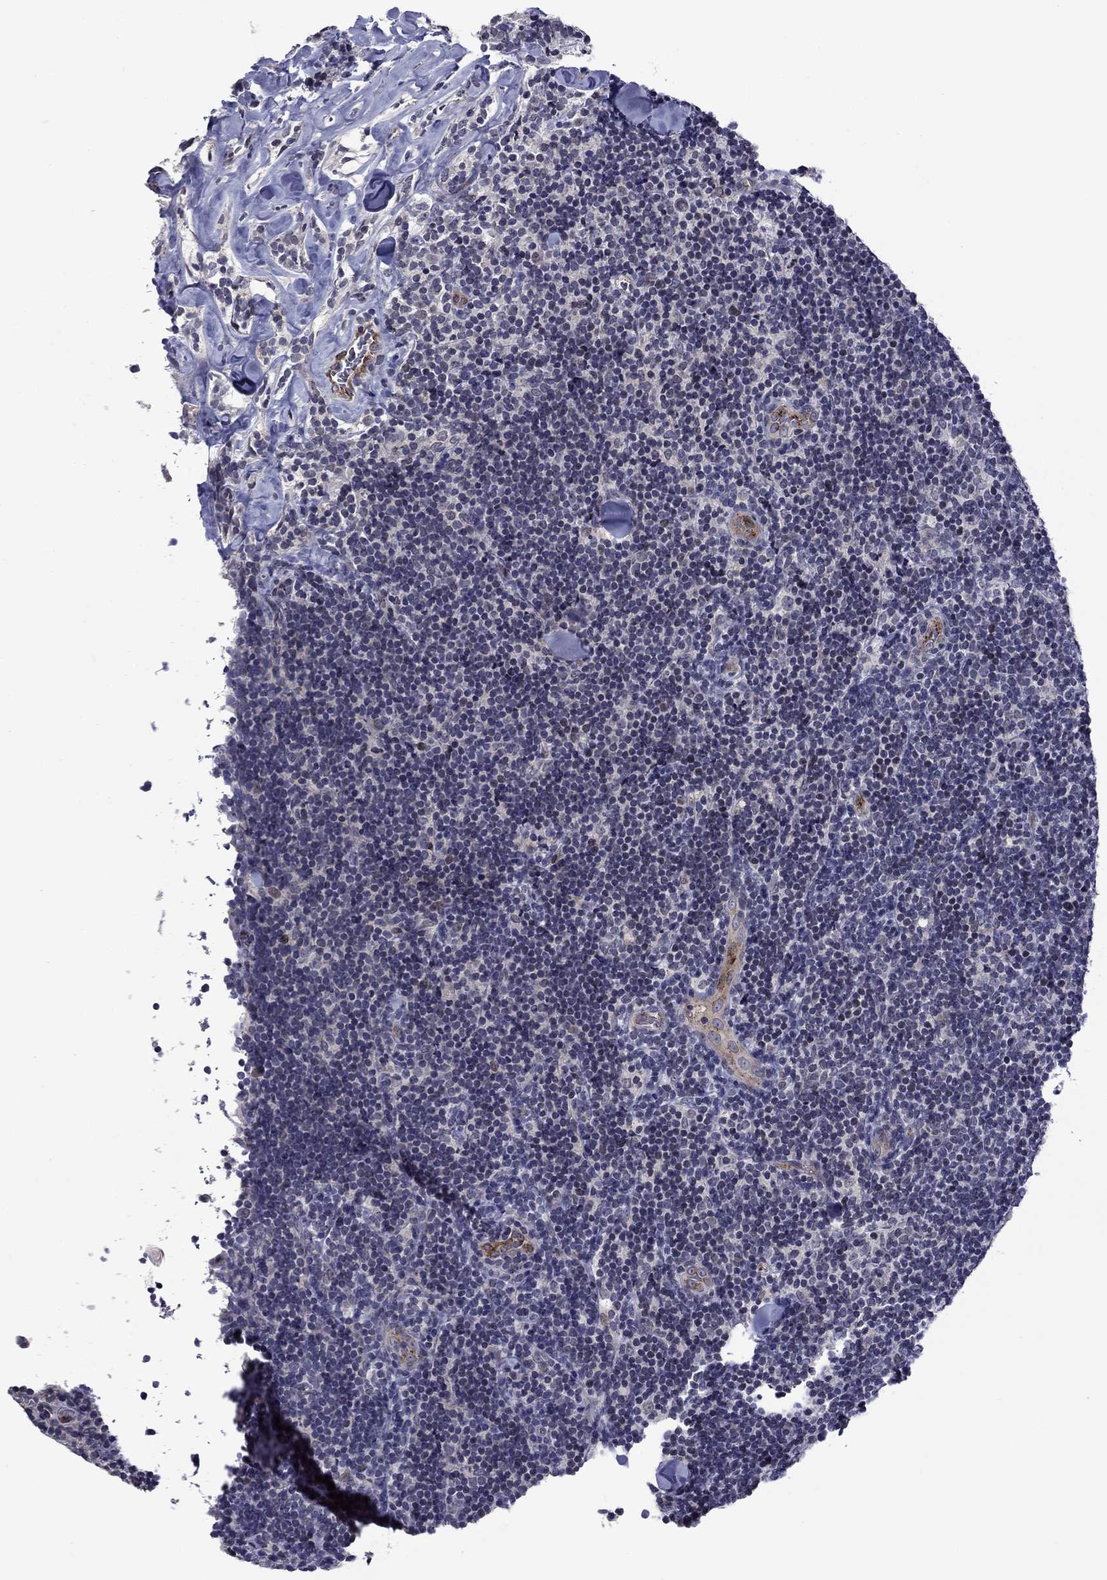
{"staining": {"intensity": "negative", "quantity": "none", "location": "none"}, "tissue": "lymphoma", "cell_type": "Tumor cells", "image_type": "cancer", "snomed": [{"axis": "morphology", "description": "Malignant lymphoma, non-Hodgkin's type, Low grade"}, {"axis": "topography", "description": "Lymph node"}], "caption": "Lymphoma was stained to show a protein in brown. There is no significant positivity in tumor cells.", "gene": "SLITRK1", "patient": {"sex": "female", "age": 56}}